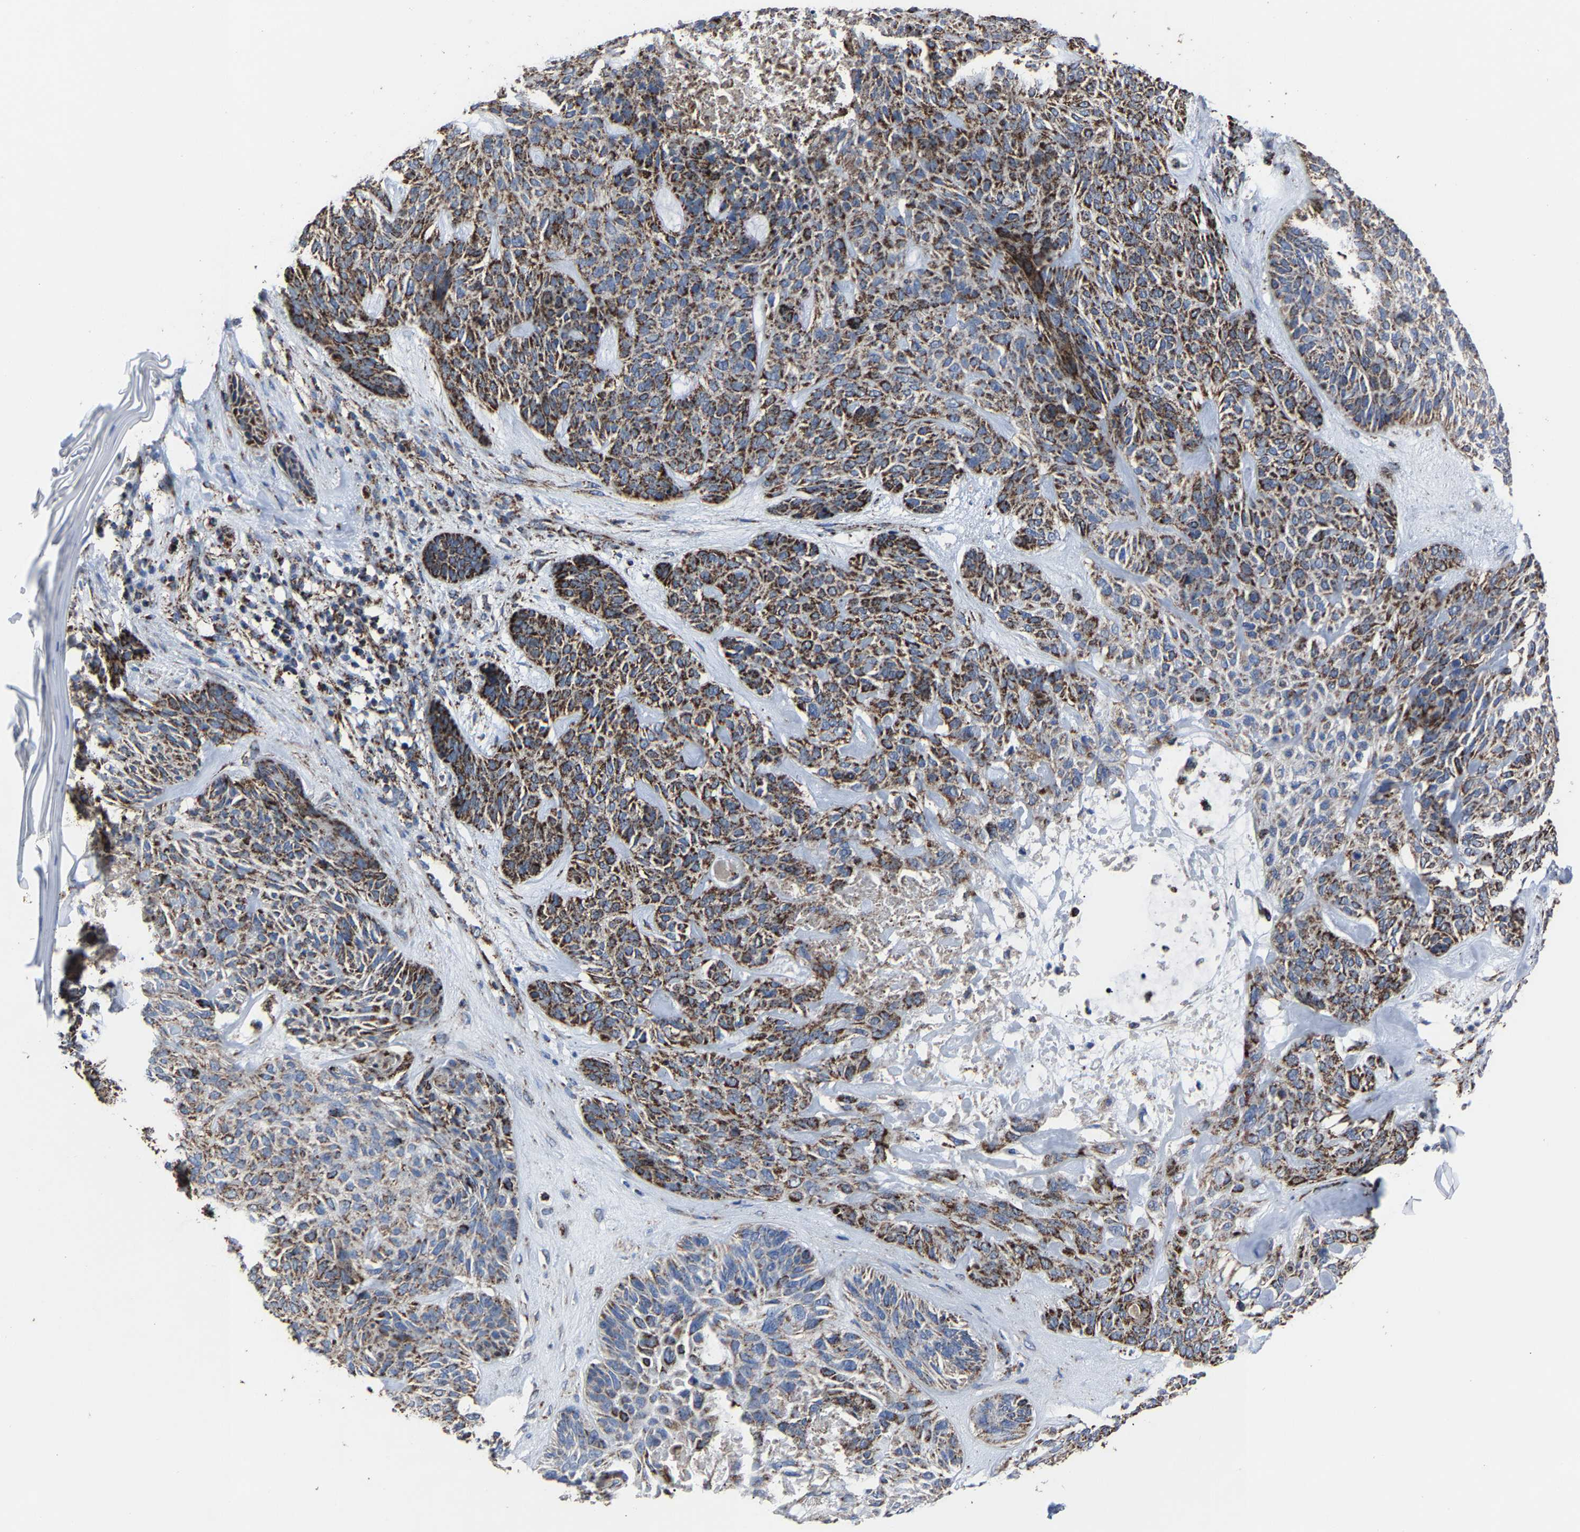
{"staining": {"intensity": "strong", "quantity": ">75%", "location": "cytoplasmic/membranous"}, "tissue": "skin cancer", "cell_type": "Tumor cells", "image_type": "cancer", "snomed": [{"axis": "morphology", "description": "Basal cell carcinoma"}, {"axis": "topography", "description": "Skin"}], "caption": "Immunohistochemical staining of skin cancer displays high levels of strong cytoplasmic/membranous protein positivity in approximately >75% of tumor cells.", "gene": "NDUFV3", "patient": {"sex": "male", "age": 55}}